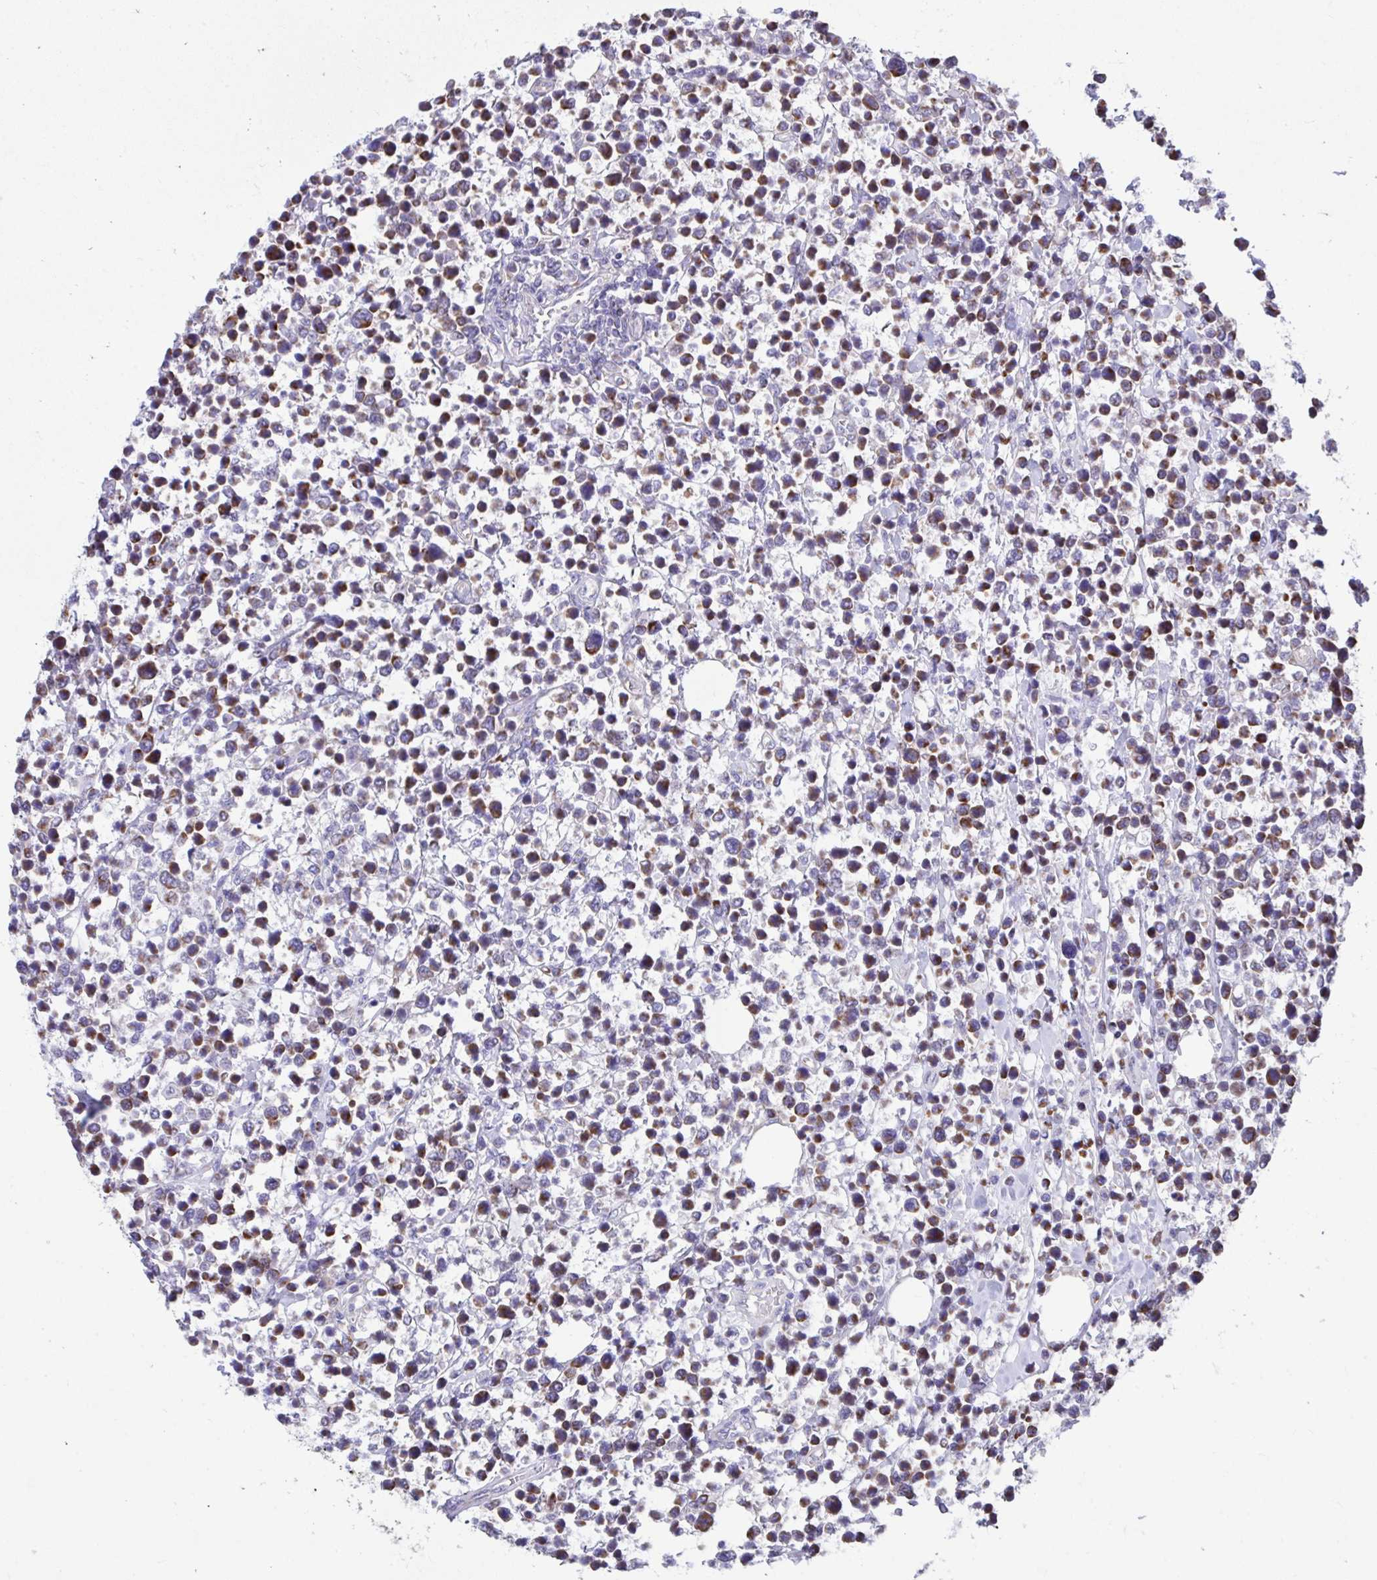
{"staining": {"intensity": "moderate", "quantity": ">75%", "location": "cytoplasmic/membranous"}, "tissue": "lymphoma", "cell_type": "Tumor cells", "image_type": "cancer", "snomed": [{"axis": "morphology", "description": "Malignant lymphoma, non-Hodgkin's type, High grade"}, {"axis": "topography", "description": "Soft tissue"}], "caption": "High-magnification brightfield microscopy of high-grade malignant lymphoma, non-Hodgkin's type stained with DAB (brown) and counterstained with hematoxylin (blue). tumor cells exhibit moderate cytoplasmic/membranous staining is identified in approximately>75% of cells.", "gene": "LINGO4", "patient": {"sex": "female", "age": 56}}